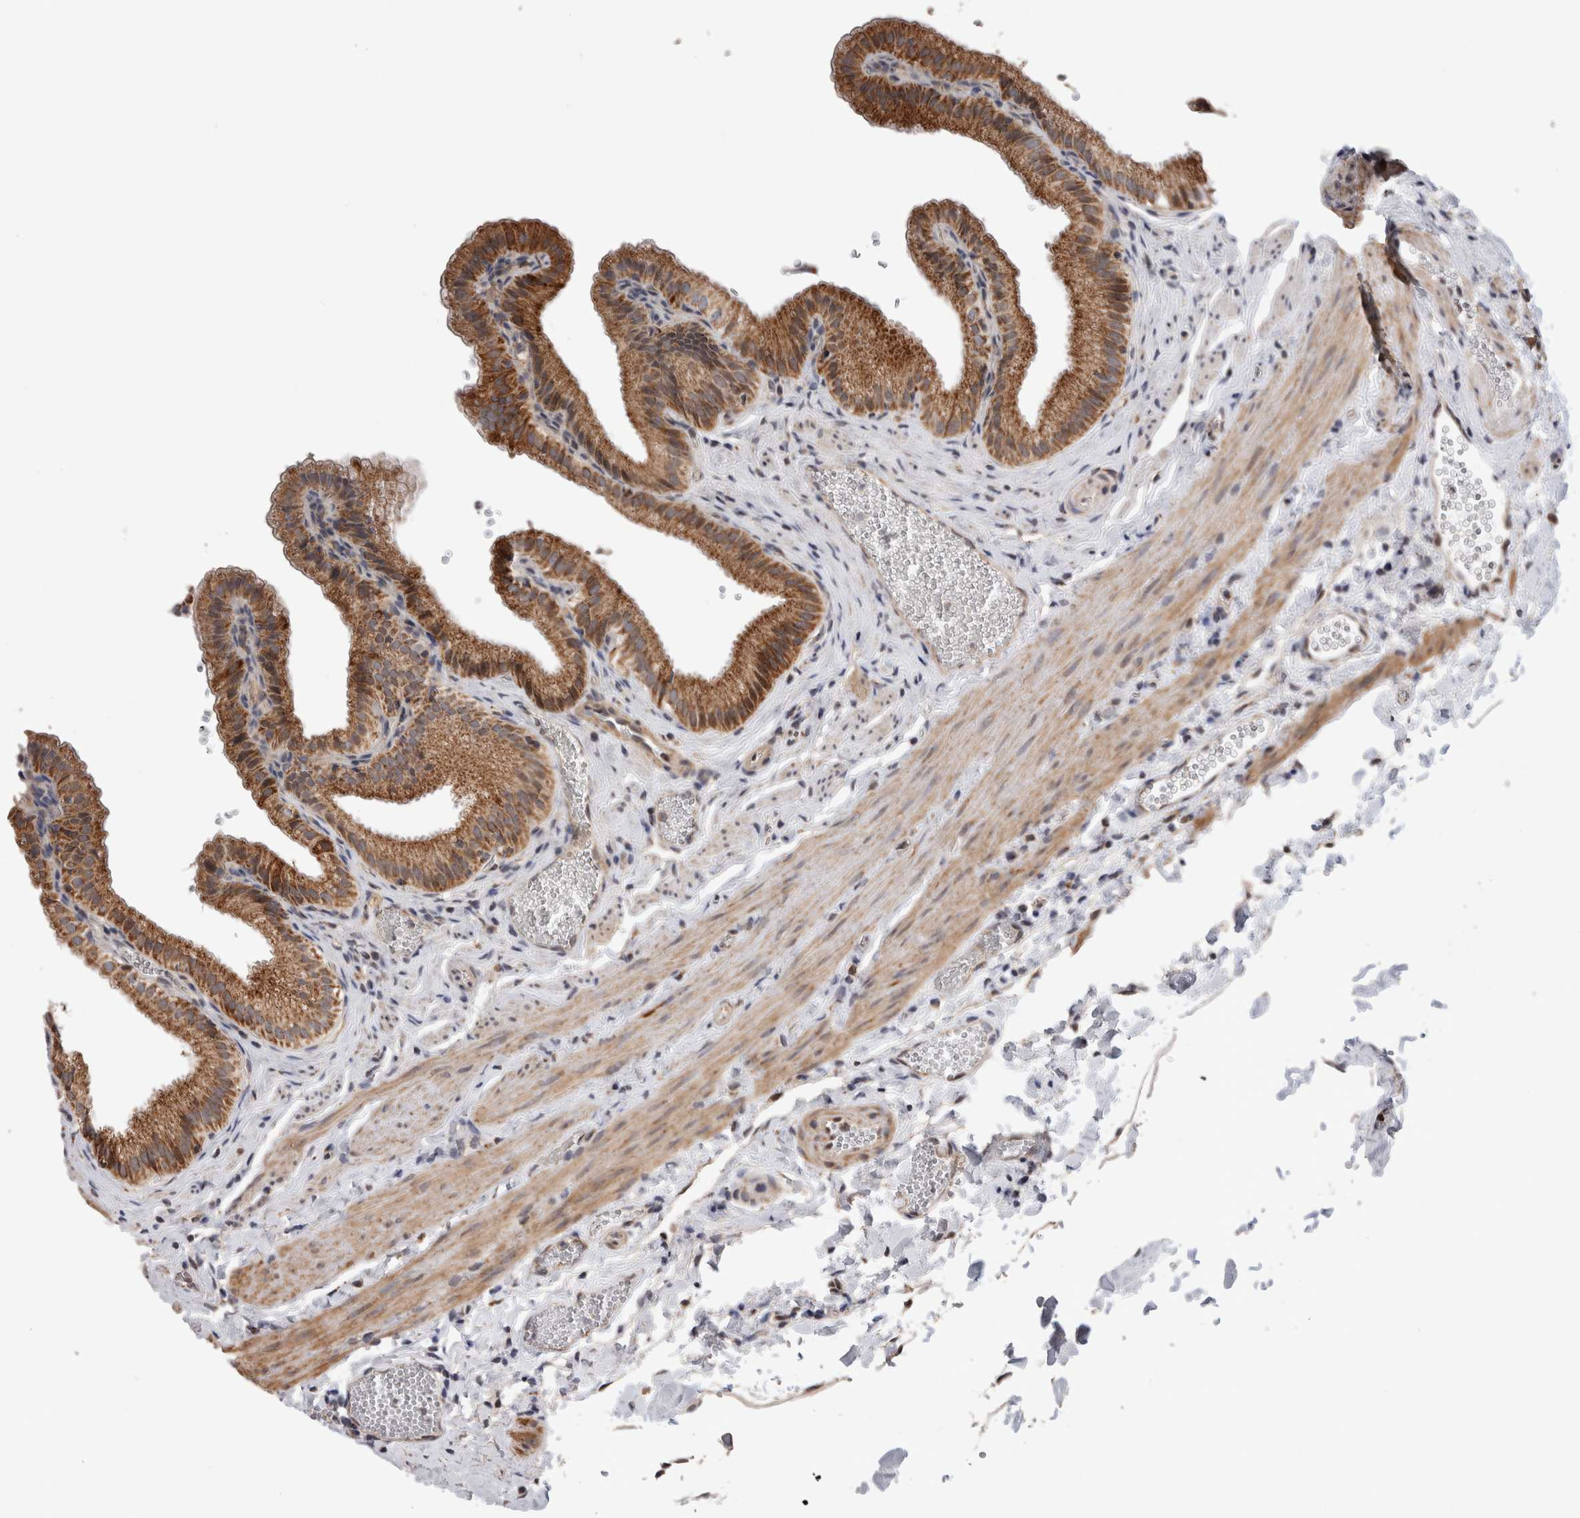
{"staining": {"intensity": "strong", "quantity": ">75%", "location": "cytoplasmic/membranous"}, "tissue": "gallbladder", "cell_type": "Glandular cells", "image_type": "normal", "snomed": [{"axis": "morphology", "description": "Normal tissue, NOS"}, {"axis": "topography", "description": "Gallbladder"}], "caption": "Strong cytoplasmic/membranous expression is present in approximately >75% of glandular cells in unremarkable gallbladder.", "gene": "MRPL37", "patient": {"sex": "male", "age": 38}}